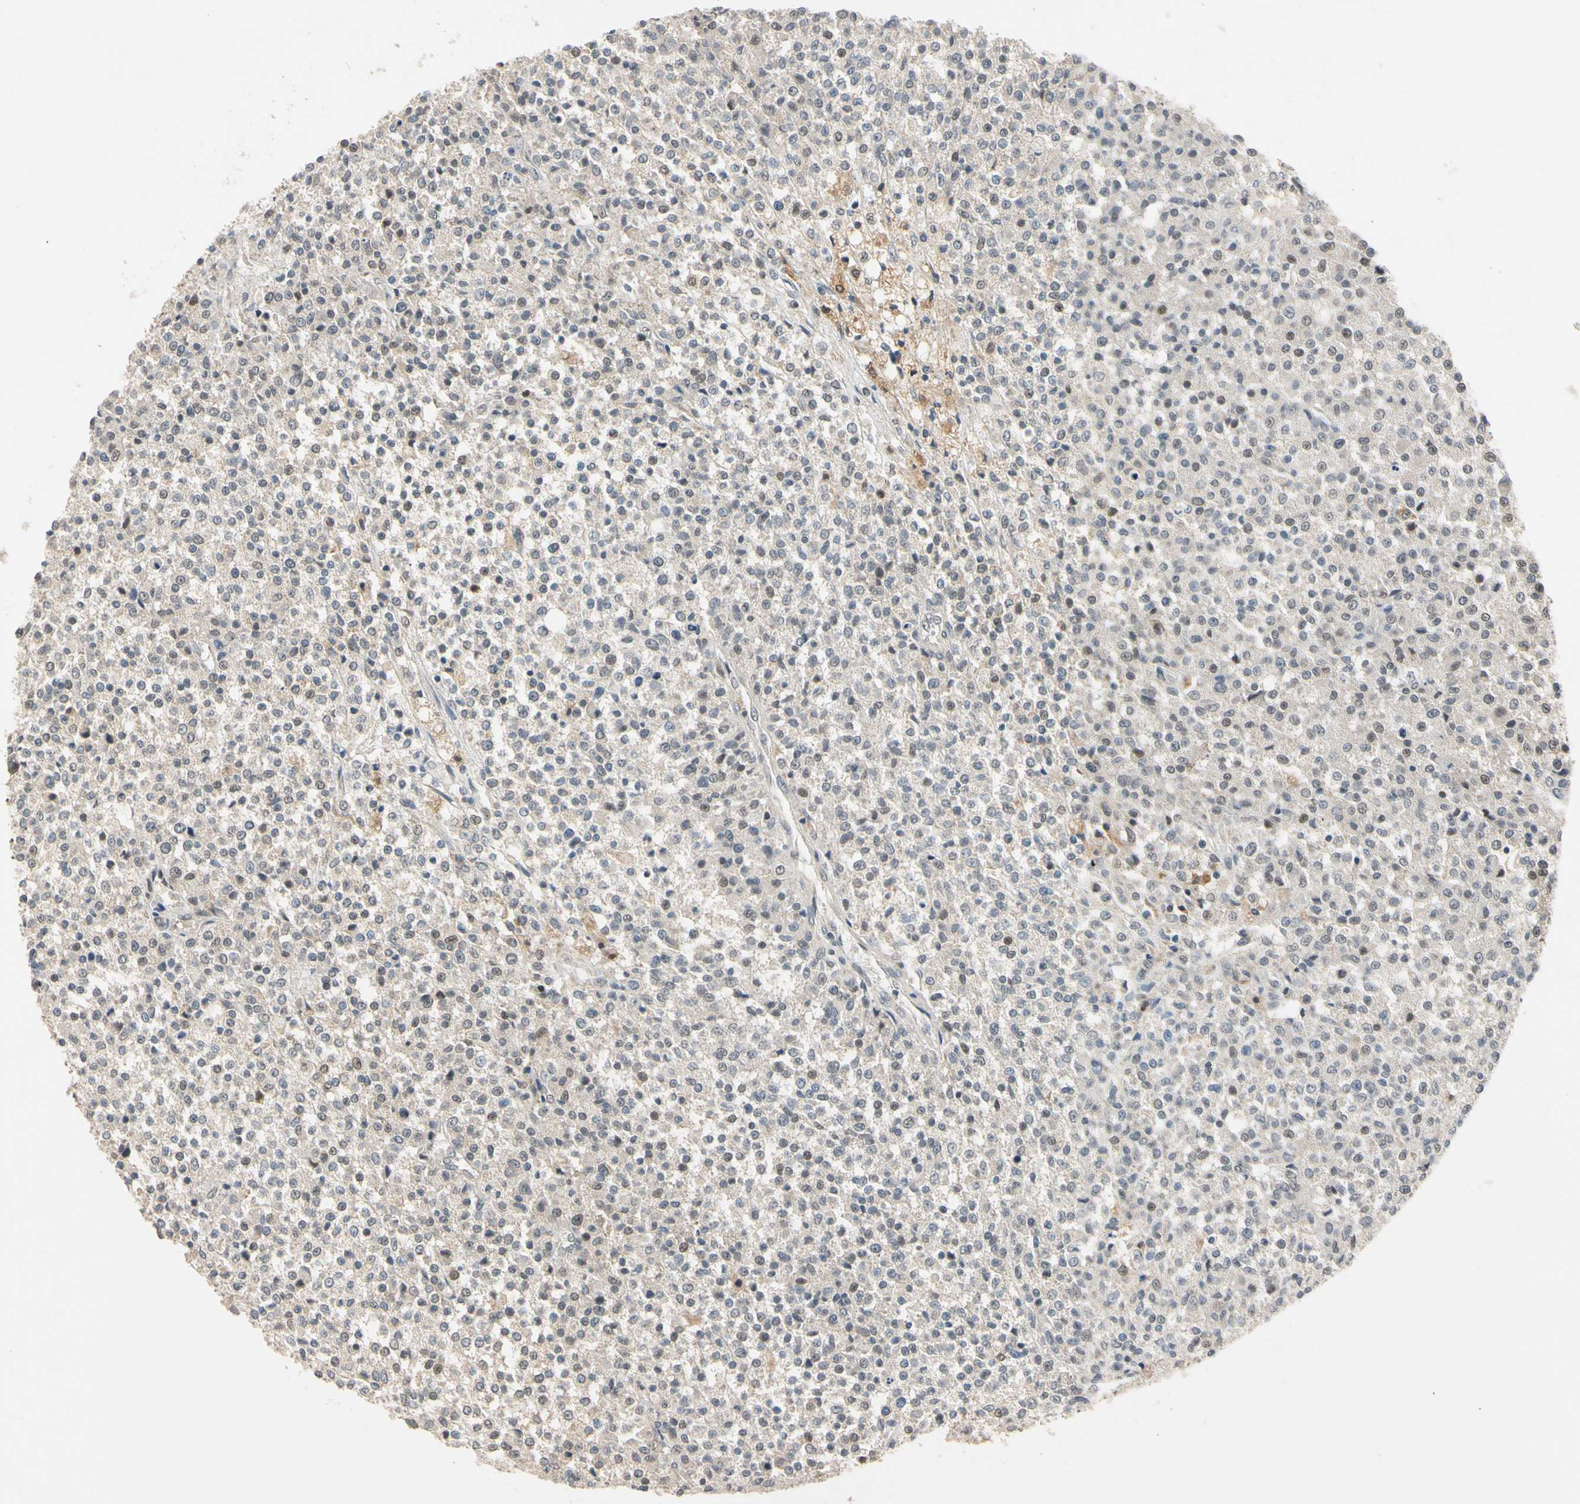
{"staining": {"intensity": "weak", "quantity": "<25%", "location": "nuclear"}, "tissue": "testis cancer", "cell_type": "Tumor cells", "image_type": "cancer", "snomed": [{"axis": "morphology", "description": "Seminoma, NOS"}, {"axis": "topography", "description": "Testis"}], "caption": "A photomicrograph of testis seminoma stained for a protein exhibits no brown staining in tumor cells. (Brightfield microscopy of DAB immunohistochemistry at high magnification).", "gene": "RIOX2", "patient": {"sex": "male", "age": 59}}